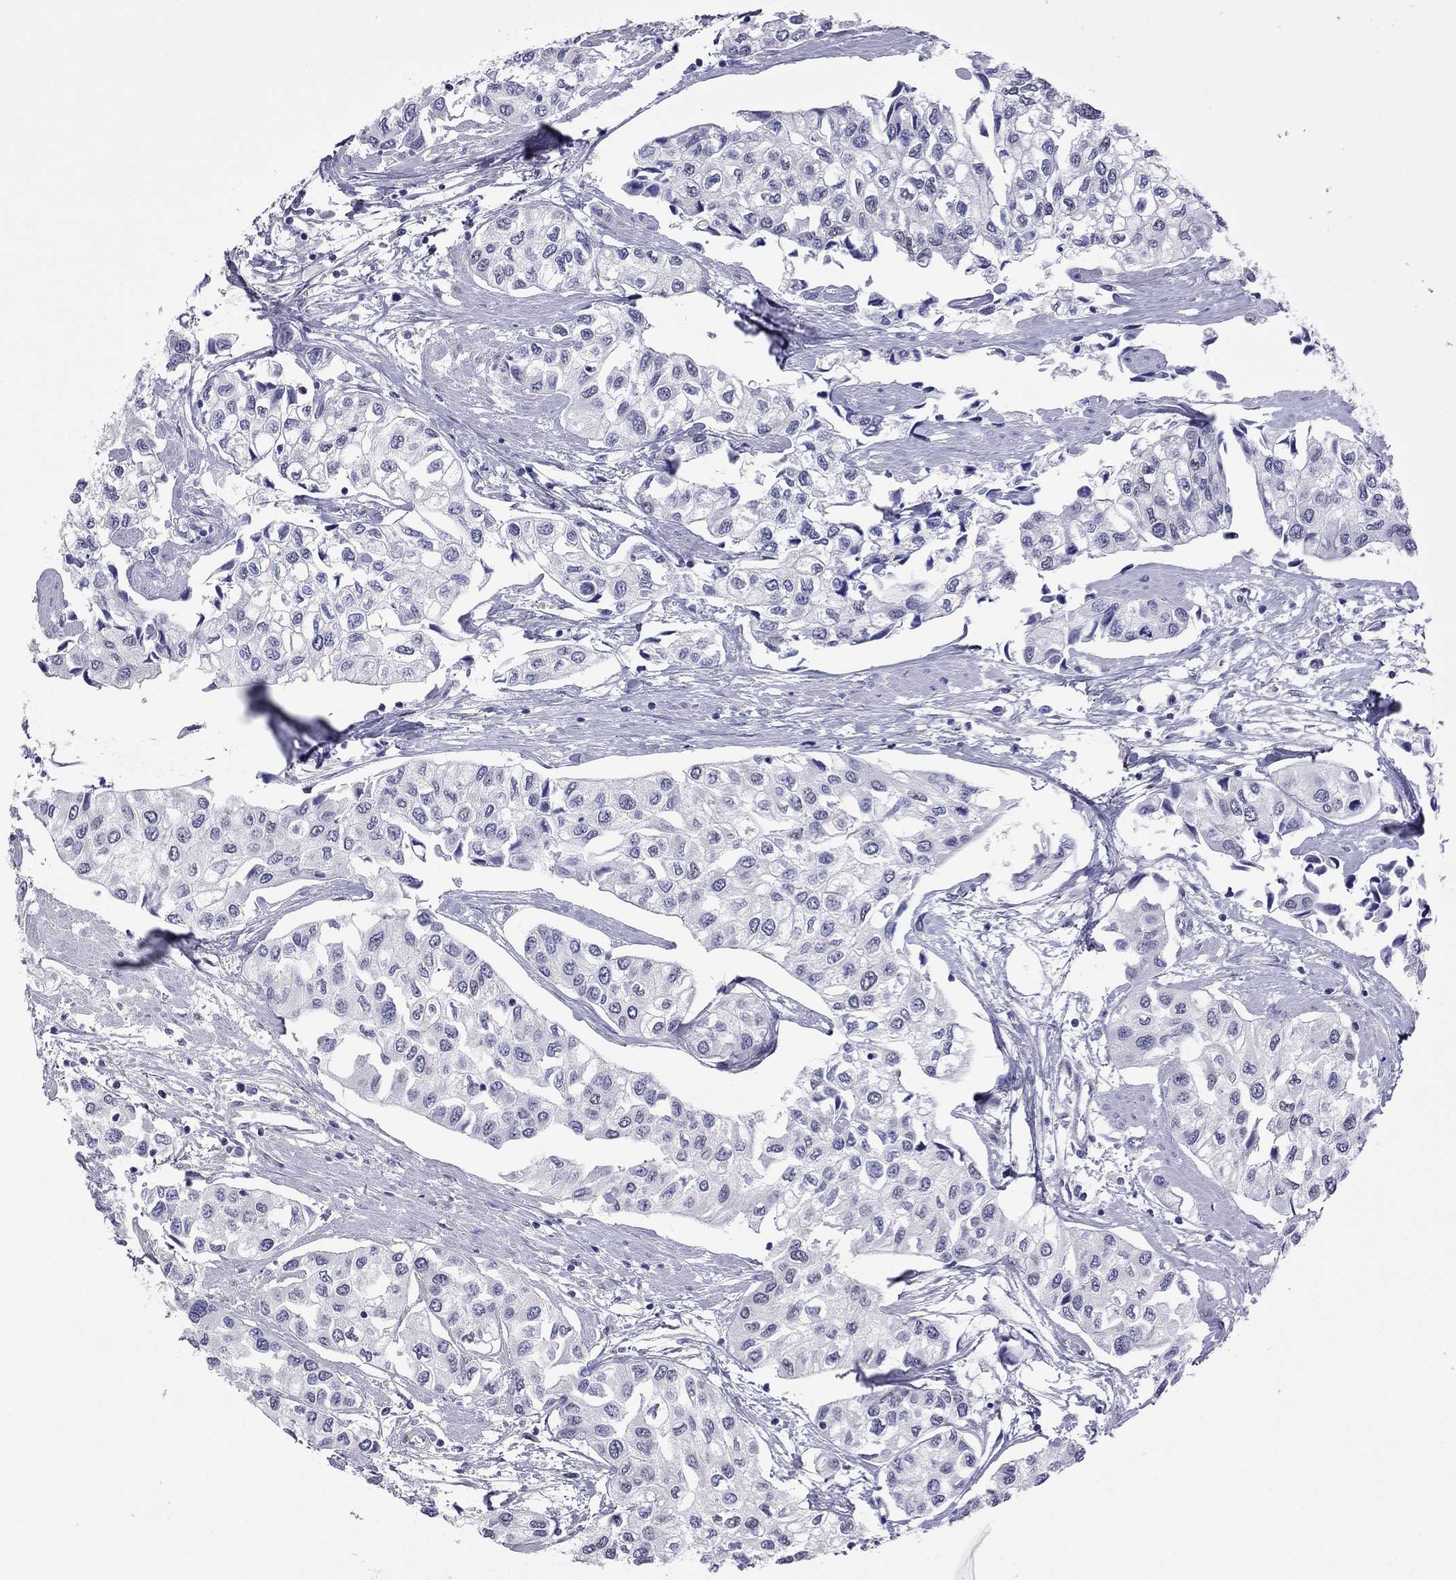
{"staining": {"intensity": "negative", "quantity": "none", "location": "none"}, "tissue": "urothelial cancer", "cell_type": "Tumor cells", "image_type": "cancer", "snomed": [{"axis": "morphology", "description": "Urothelial carcinoma, High grade"}, {"axis": "topography", "description": "Urinary bladder"}], "caption": "High magnification brightfield microscopy of high-grade urothelial carcinoma stained with DAB (3,3'-diaminobenzidine) (brown) and counterstained with hematoxylin (blue): tumor cells show no significant staining.", "gene": "DOT1L", "patient": {"sex": "male", "age": 73}}